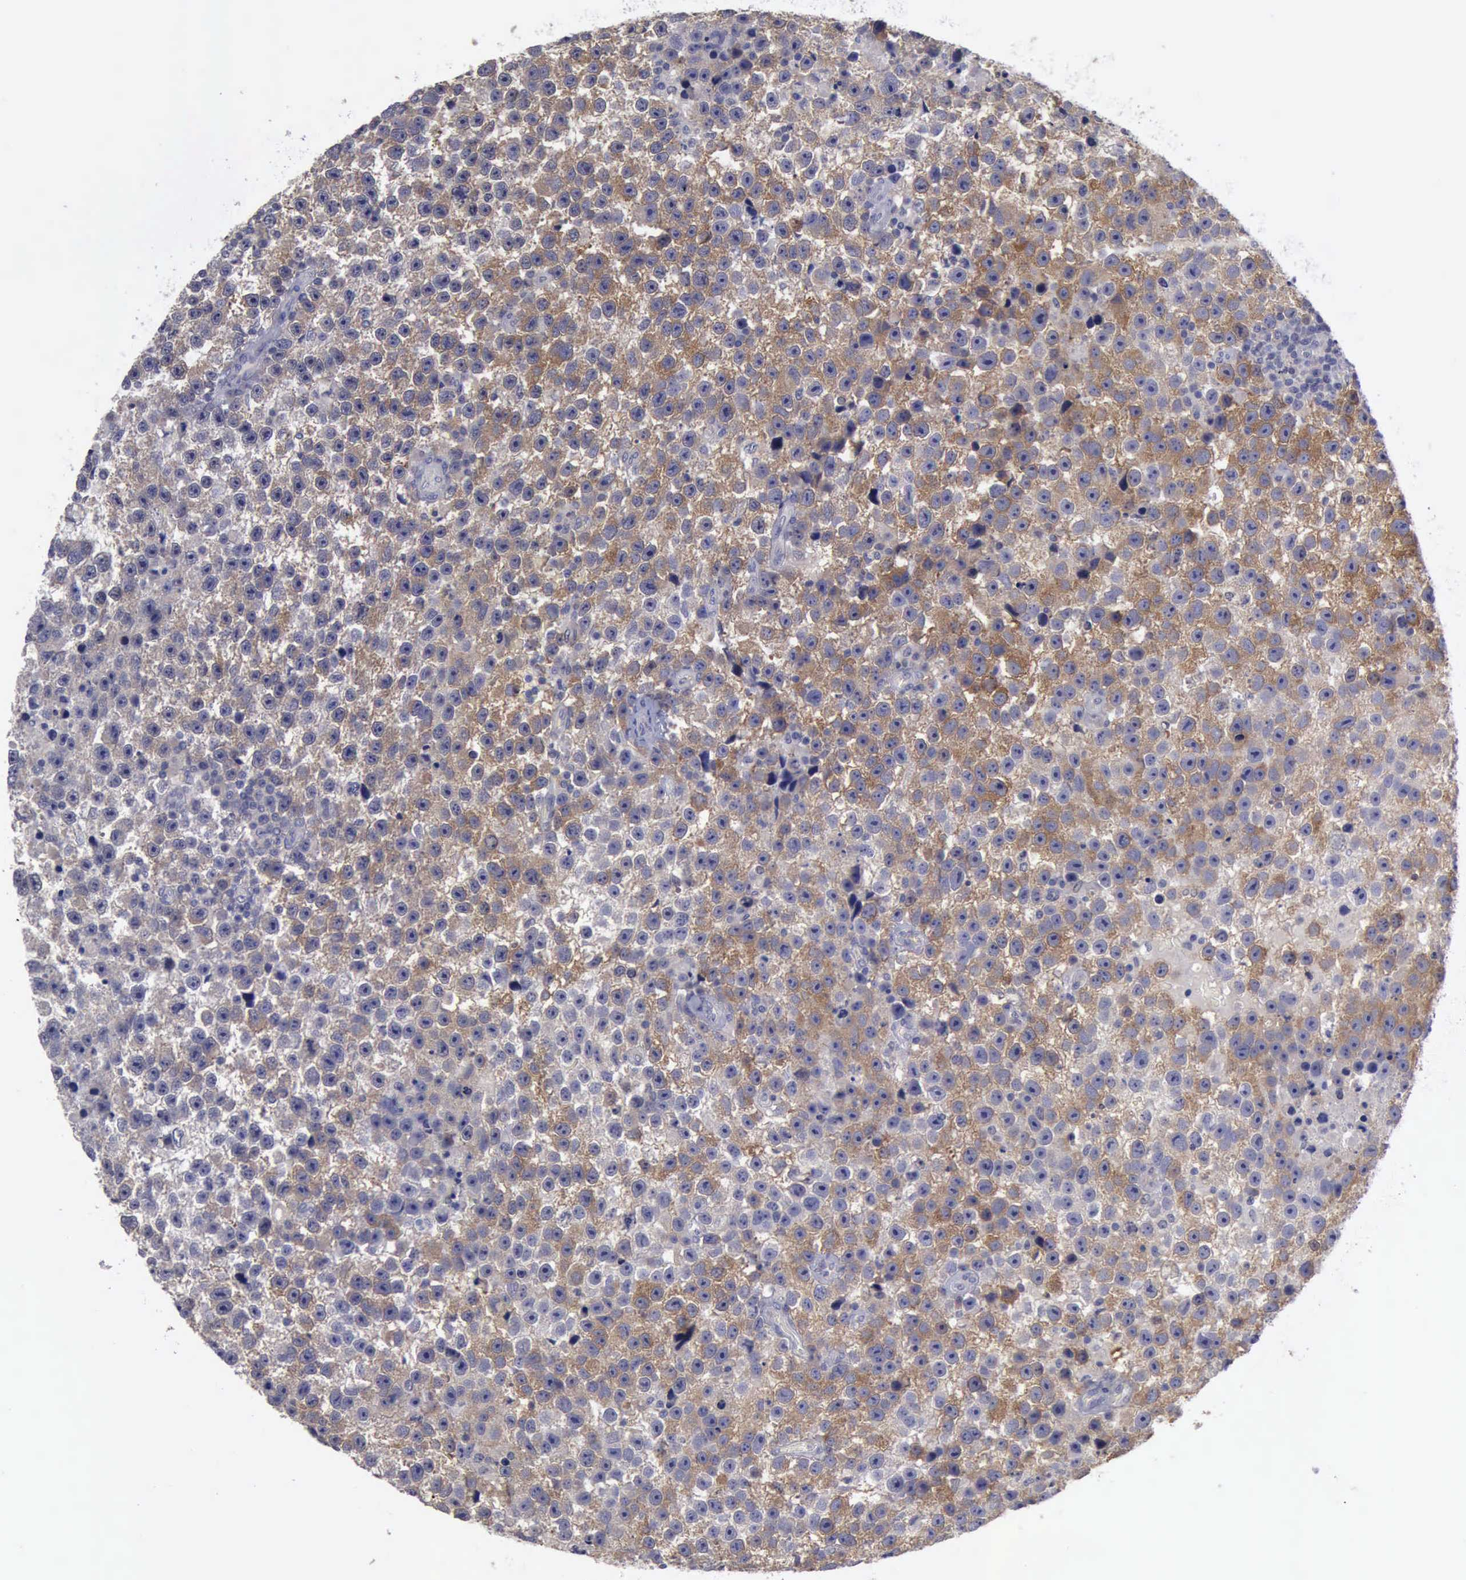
{"staining": {"intensity": "weak", "quantity": "25%-75%", "location": "cytoplasmic/membranous"}, "tissue": "testis cancer", "cell_type": "Tumor cells", "image_type": "cancer", "snomed": [{"axis": "morphology", "description": "Seminoma, NOS"}, {"axis": "topography", "description": "Testis"}], "caption": "A high-resolution photomicrograph shows immunohistochemistry staining of testis cancer (seminoma), which shows weak cytoplasmic/membranous staining in about 25%-75% of tumor cells.", "gene": "PHKA1", "patient": {"sex": "male", "age": 33}}